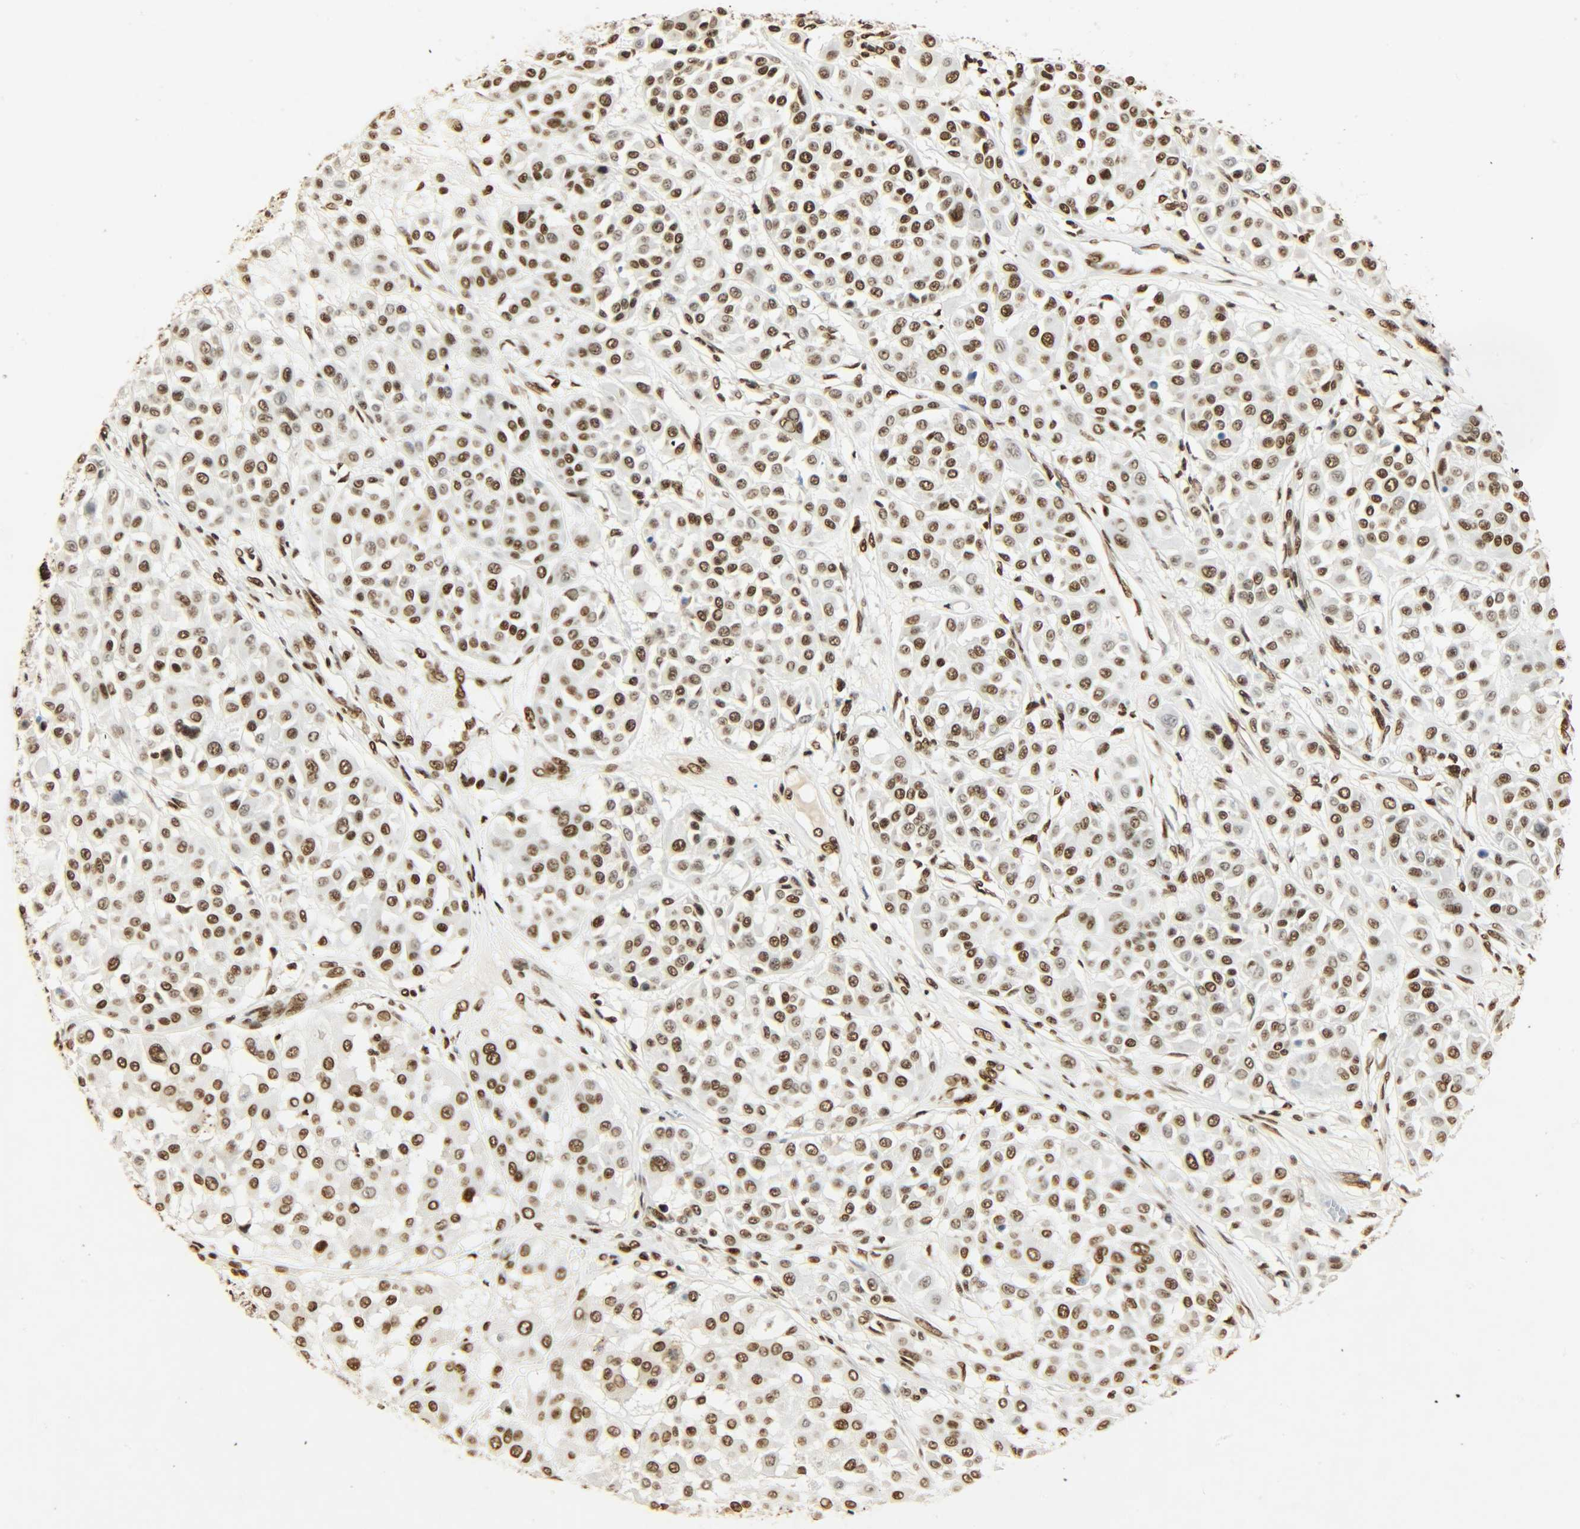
{"staining": {"intensity": "strong", "quantity": ">75%", "location": "nuclear"}, "tissue": "melanoma", "cell_type": "Tumor cells", "image_type": "cancer", "snomed": [{"axis": "morphology", "description": "Malignant melanoma, Metastatic site"}, {"axis": "topography", "description": "Soft tissue"}], "caption": "Malignant melanoma (metastatic site) was stained to show a protein in brown. There is high levels of strong nuclear staining in about >75% of tumor cells. The protein of interest is stained brown, and the nuclei are stained in blue (DAB (3,3'-diaminobenzidine) IHC with brightfield microscopy, high magnification).", "gene": "KHDRBS1", "patient": {"sex": "male", "age": 41}}